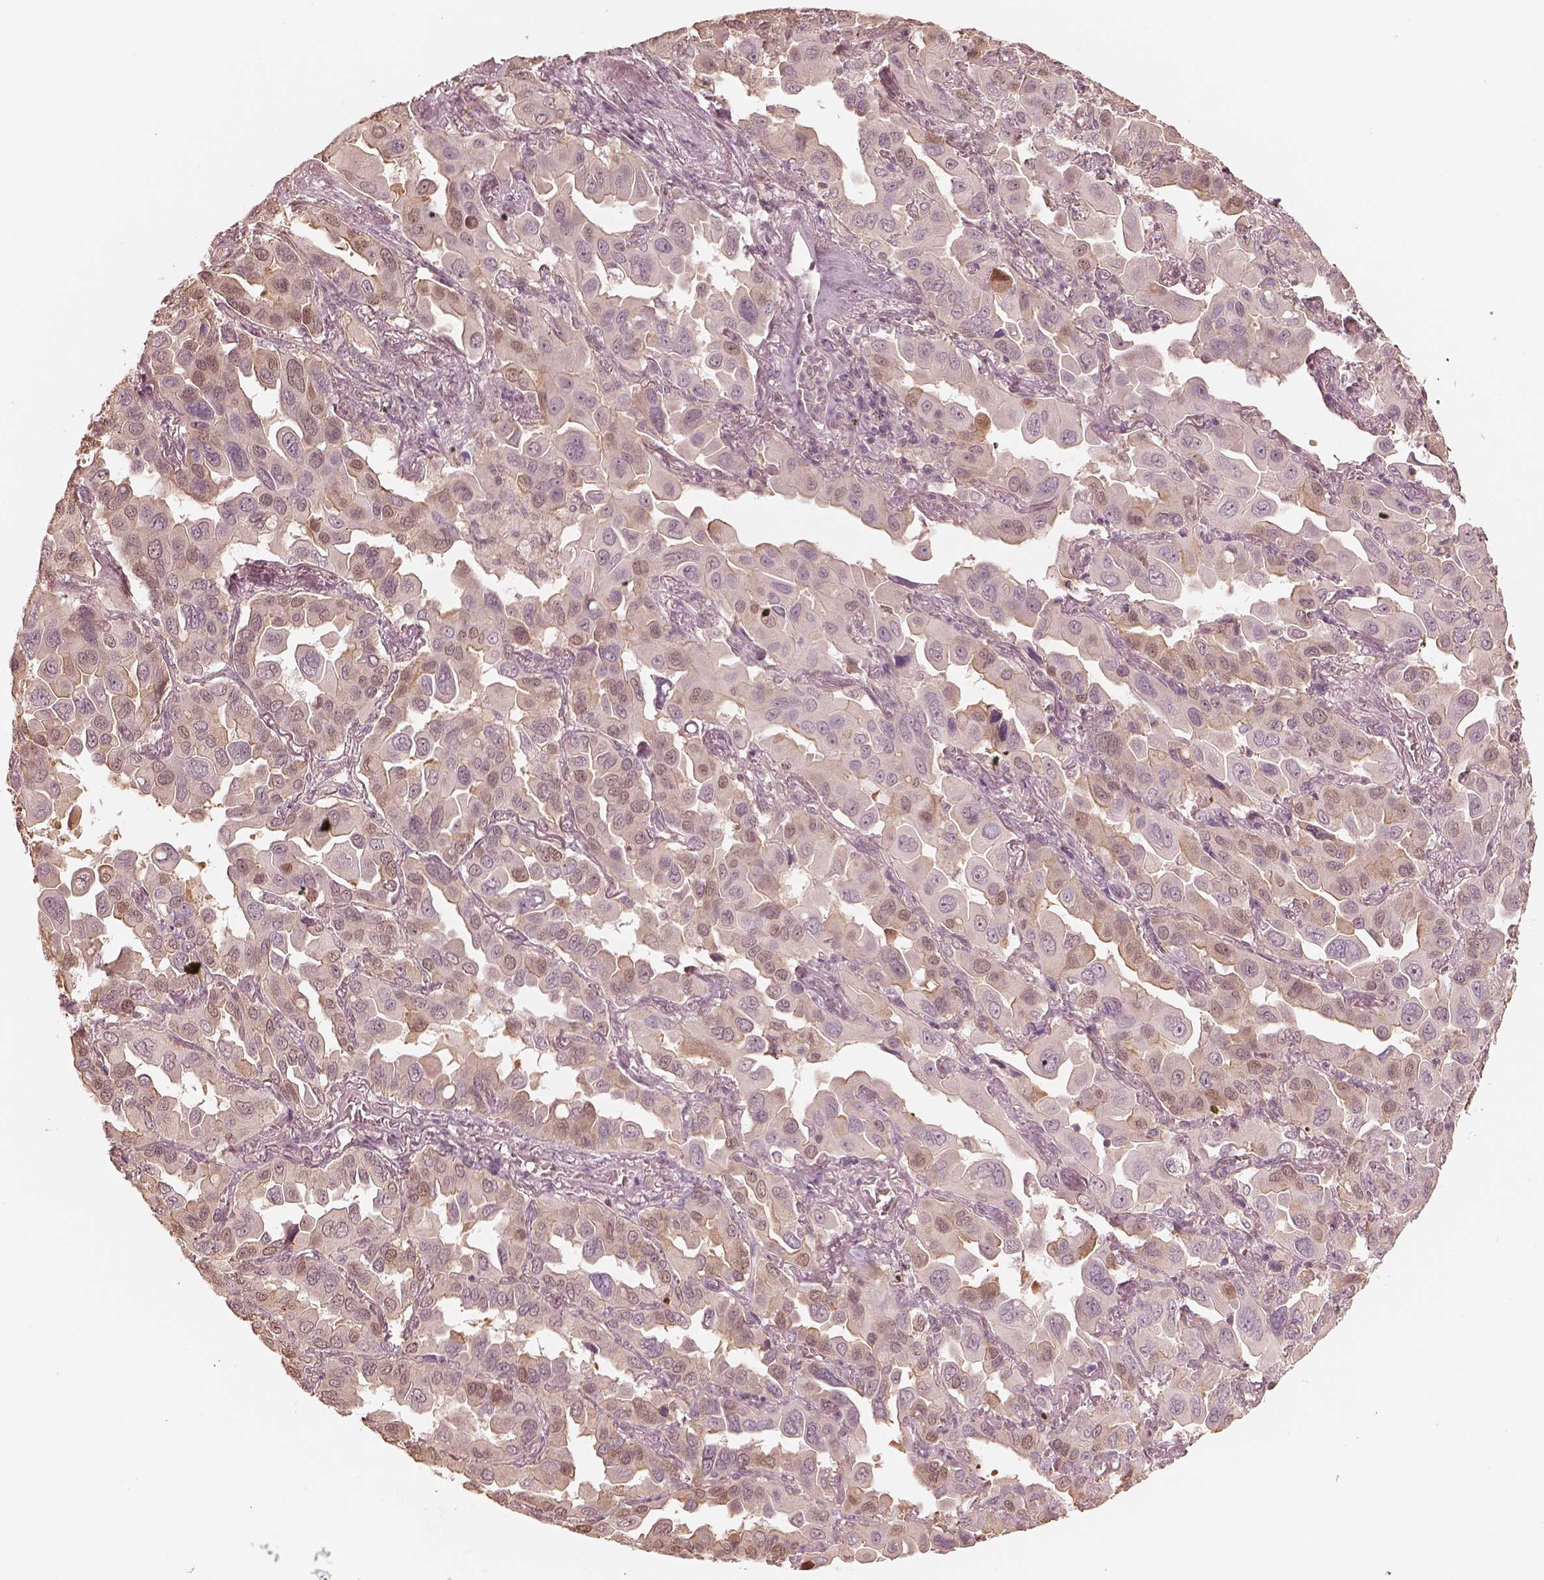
{"staining": {"intensity": "weak", "quantity": "<25%", "location": "nuclear"}, "tissue": "lung cancer", "cell_type": "Tumor cells", "image_type": "cancer", "snomed": [{"axis": "morphology", "description": "Adenocarcinoma, NOS"}, {"axis": "topography", "description": "Lung"}], "caption": "Histopathology image shows no protein positivity in tumor cells of lung adenocarcinoma tissue.", "gene": "KIF5C", "patient": {"sex": "male", "age": 64}}